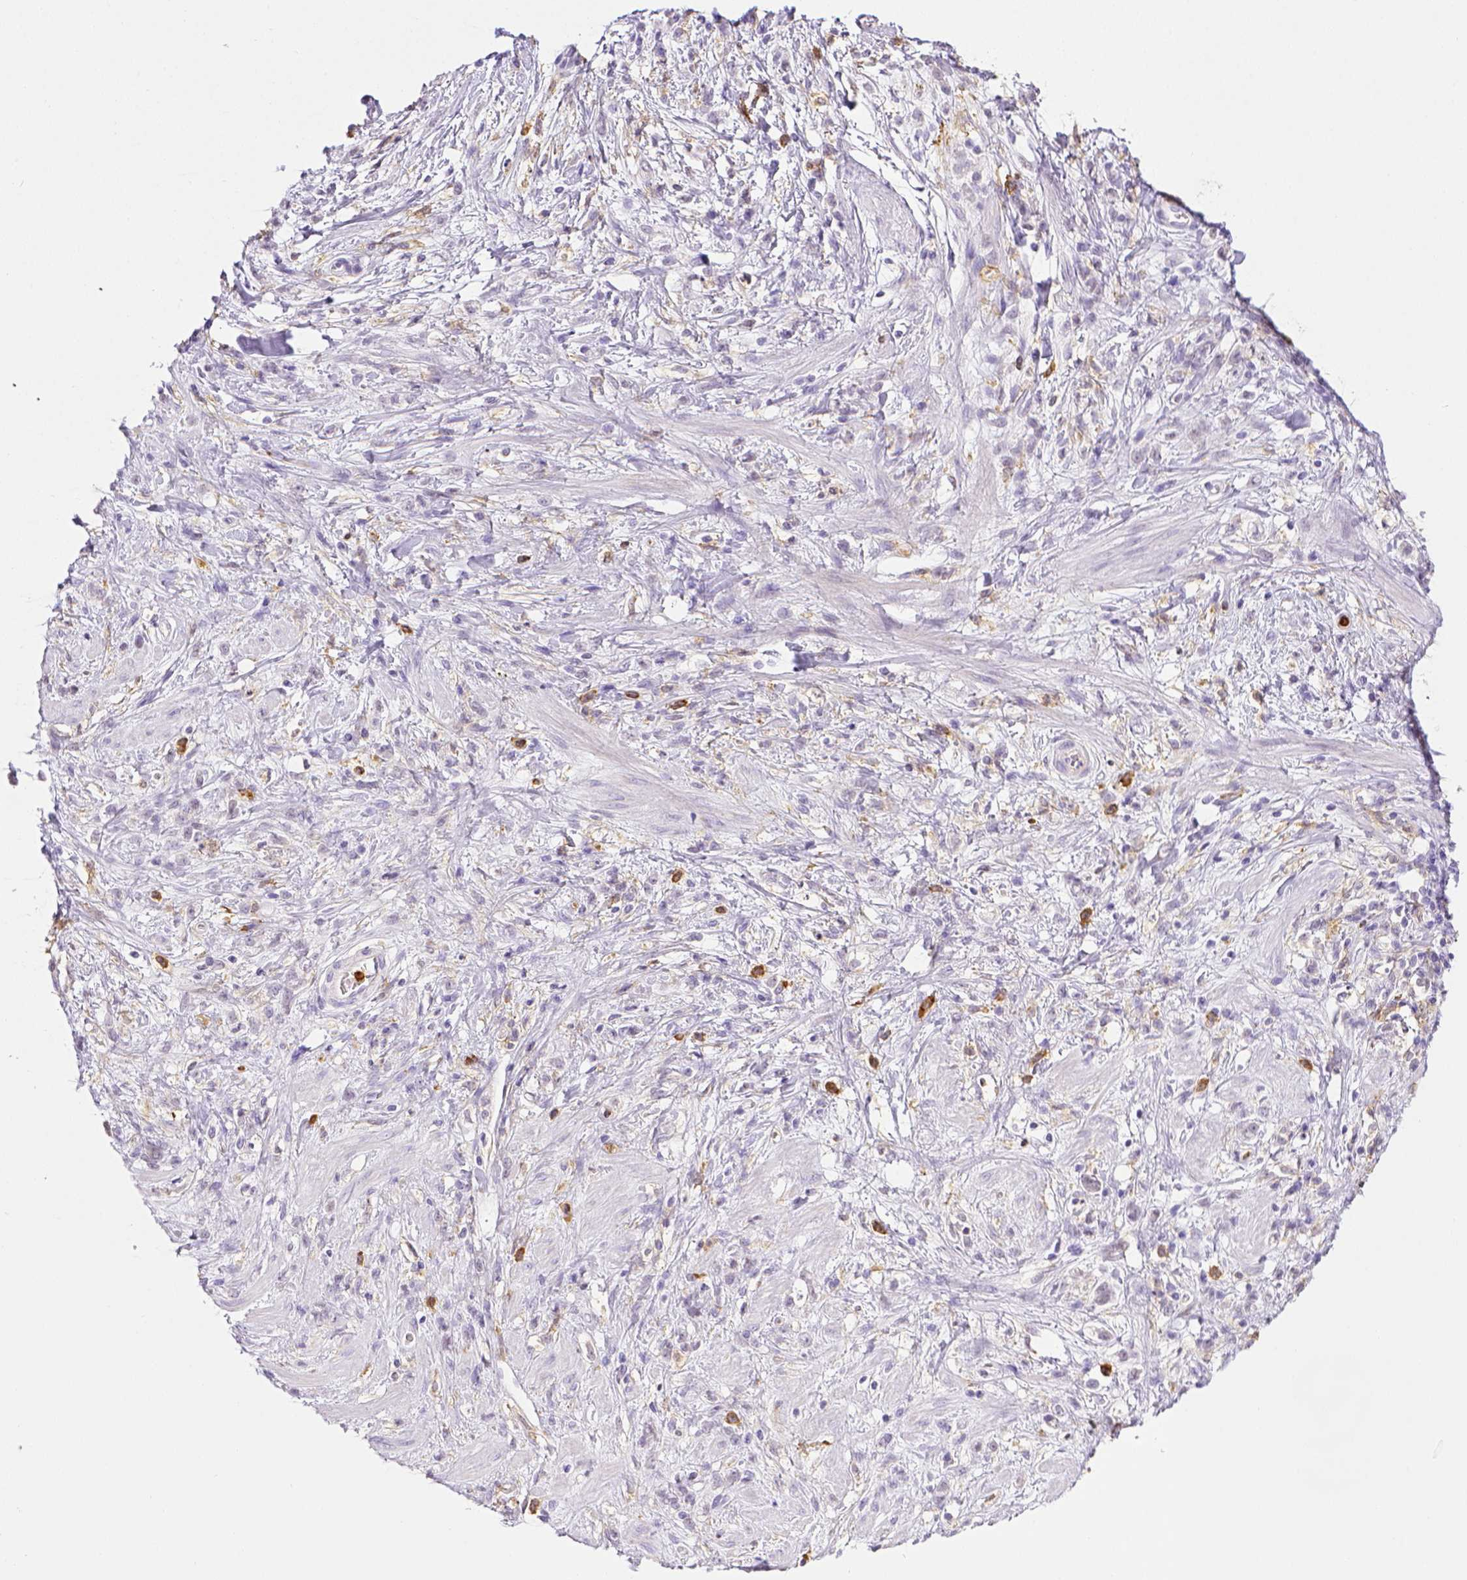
{"staining": {"intensity": "negative", "quantity": "none", "location": "none"}, "tissue": "stomach cancer", "cell_type": "Tumor cells", "image_type": "cancer", "snomed": [{"axis": "morphology", "description": "Adenocarcinoma, NOS"}, {"axis": "topography", "description": "Stomach"}], "caption": "Immunohistochemical staining of human adenocarcinoma (stomach) exhibits no significant expression in tumor cells. The staining was performed using DAB to visualize the protein expression in brown, while the nuclei were stained in blue with hematoxylin (Magnification: 20x).", "gene": "ITGAM", "patient": {"sex": "female", "age": 60}}